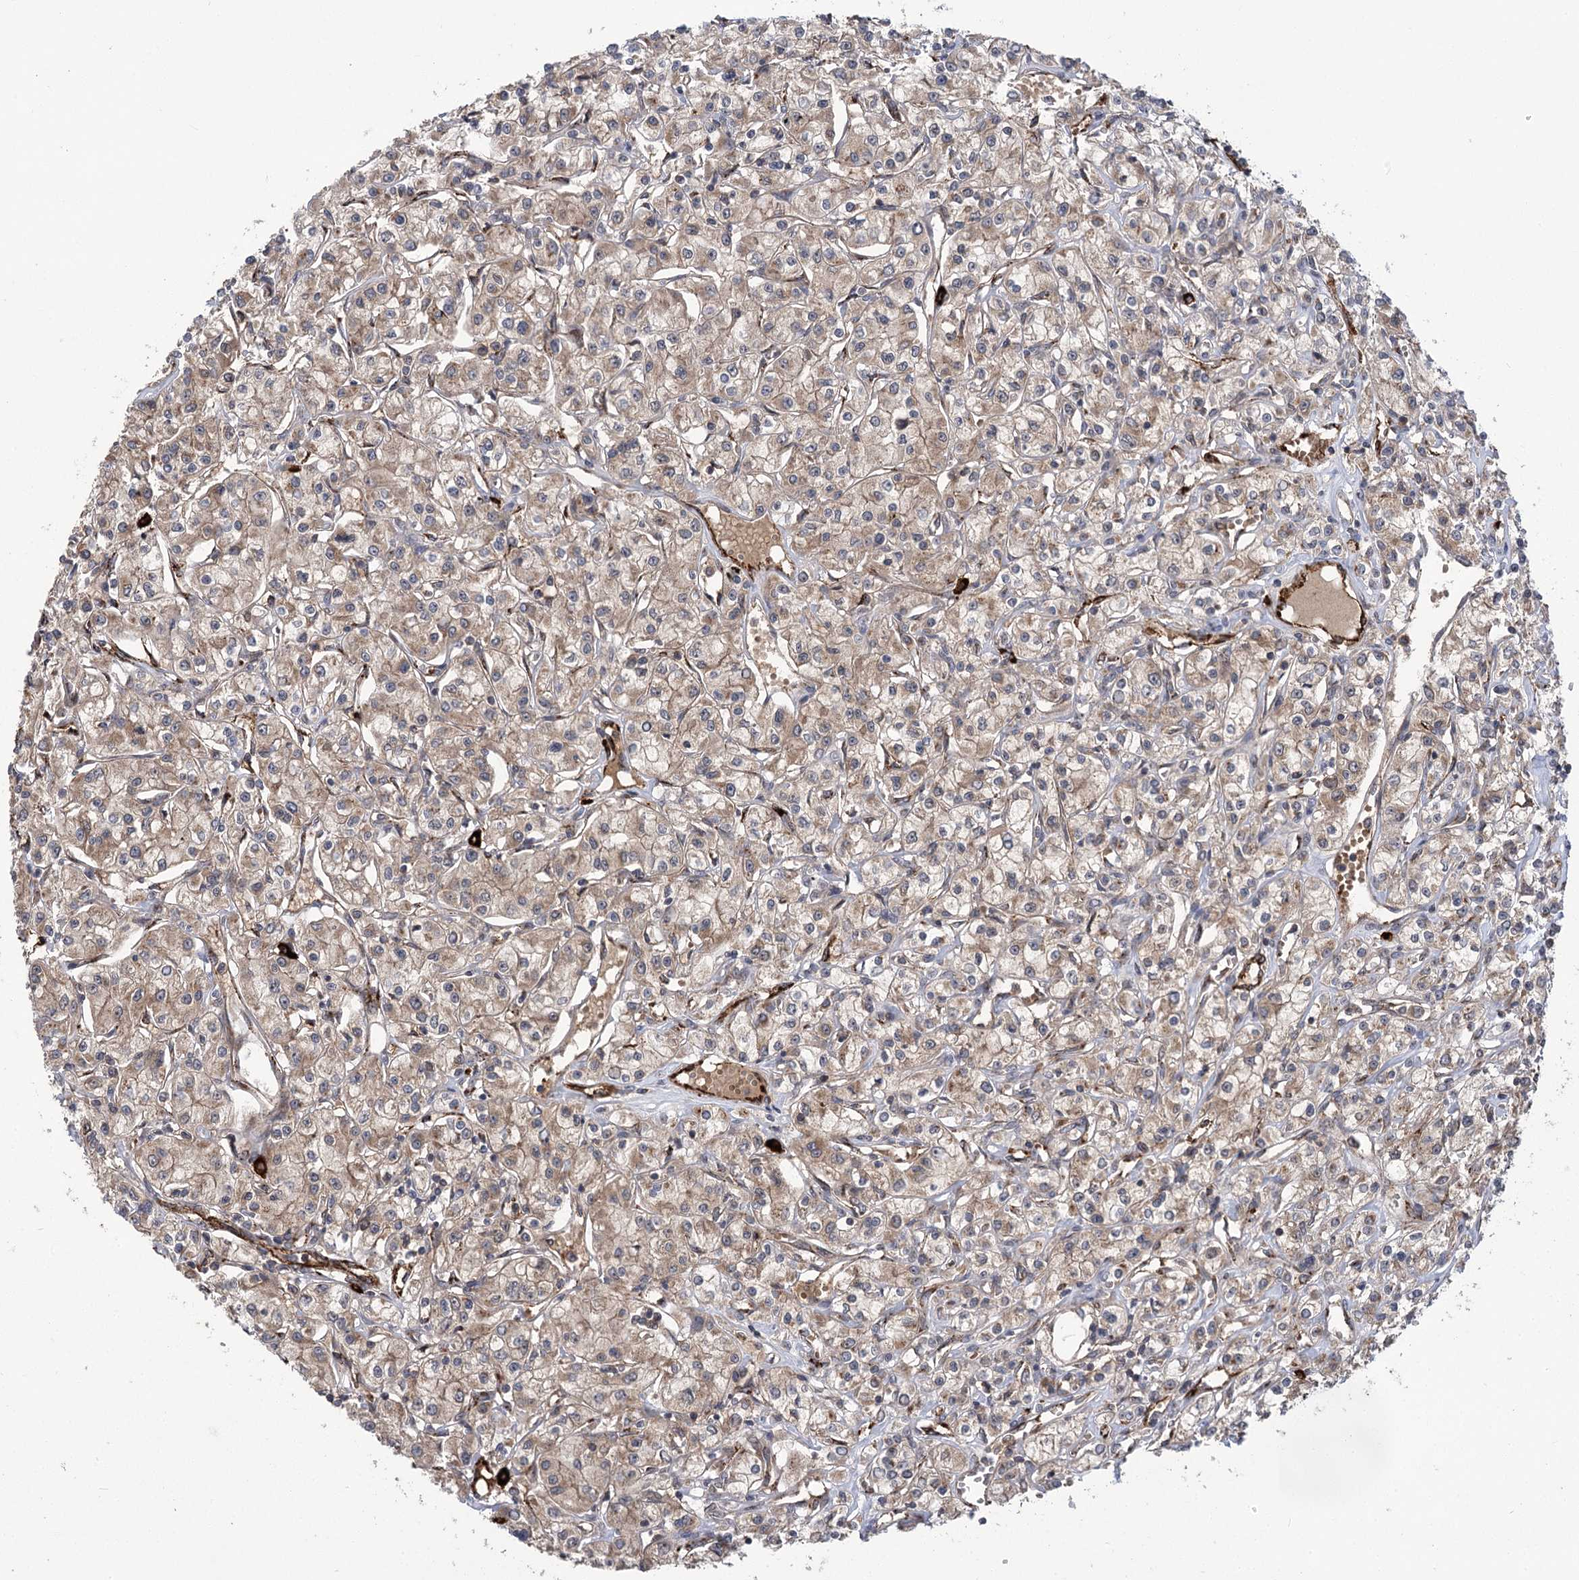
{"staining": {"intensity": "weak", "quantity": ">75%", "location": "cytoplasmic/membranous"}, "tissue": "renal cancer", "cell_type": "Tumor cells", "image_type": "cancer", "snomed": [{"axis": "morphology", "description": "Adenocarcinoma, NOS"}, {"axis": "topography", "description": "Kidney"}], "caption": "Immunohistochemical staining of renal cancer (adenocarcinoma) demonstrates low levels of weak cytoplasmic/membranous positivity in about >75% of tumor cells.", "gene": "CARD19", "patient": {"sex": "female", "age": 59}}